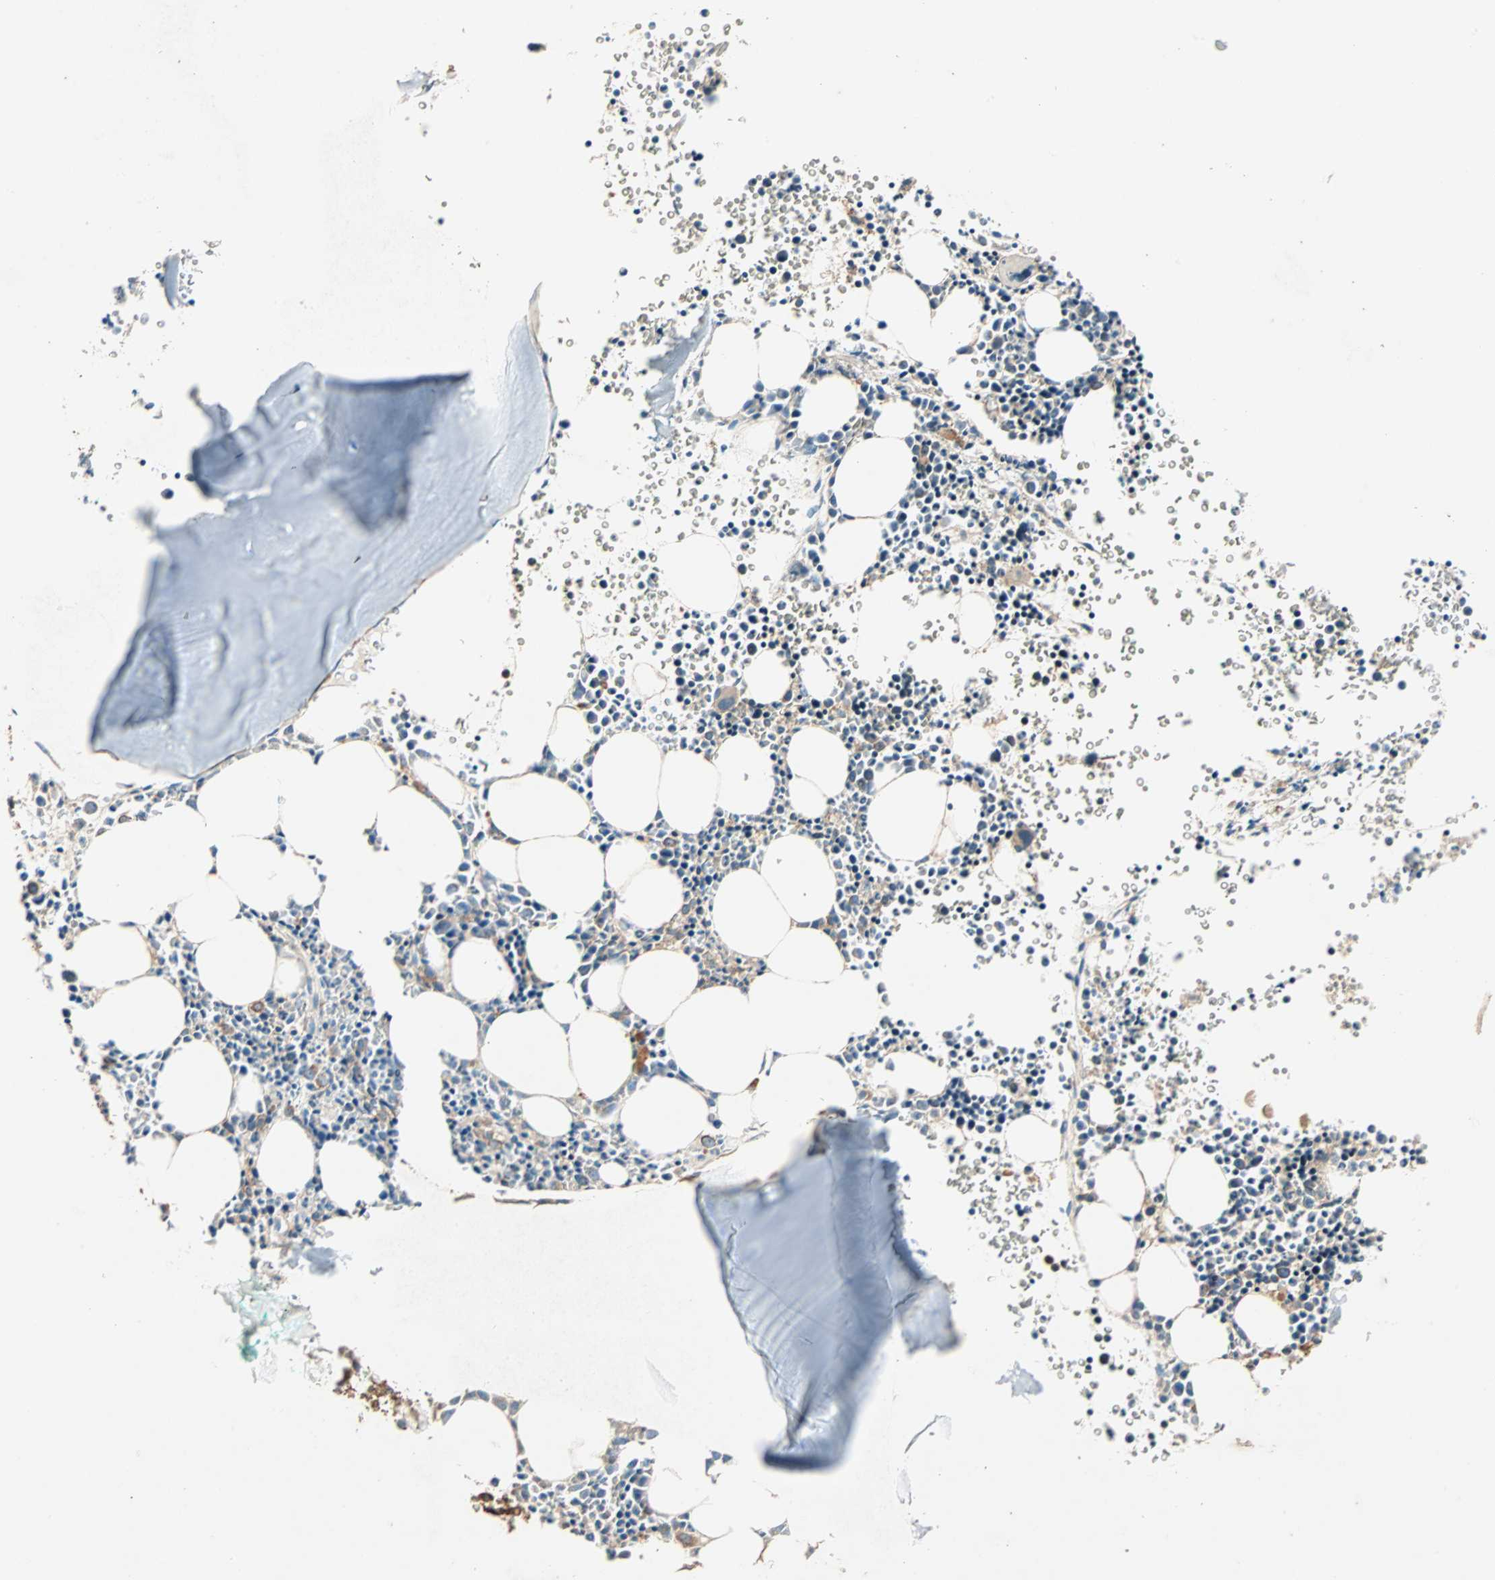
{"staining": {"intensity": "moderate", "quantity": "25%-75%", "location": "cytoplasmic/membranous"}, "tissue": "bone marrow", "cell_type": "Hematopoietic cells", "image_type": "normal", "snomed": [{"axis": "morphology", "description": "Normal tissue, NOS"}, {"axis": "morphology", "description": "Inflammation, NOS"}, {"axis": "topography", "description": "Bone marrow"}], "caption": "High-power microscopy captured an IHC image of unremarkable bone marrow, revealing moderate cytoplasmic/membranous staining in approximately 25%-75% of hematopoietic cells. (DAB IHC, brown staining for protein, blue staining for nuclei).", "gene": "EIF4G2", "patient": {"sex": "female", "age": 17}}